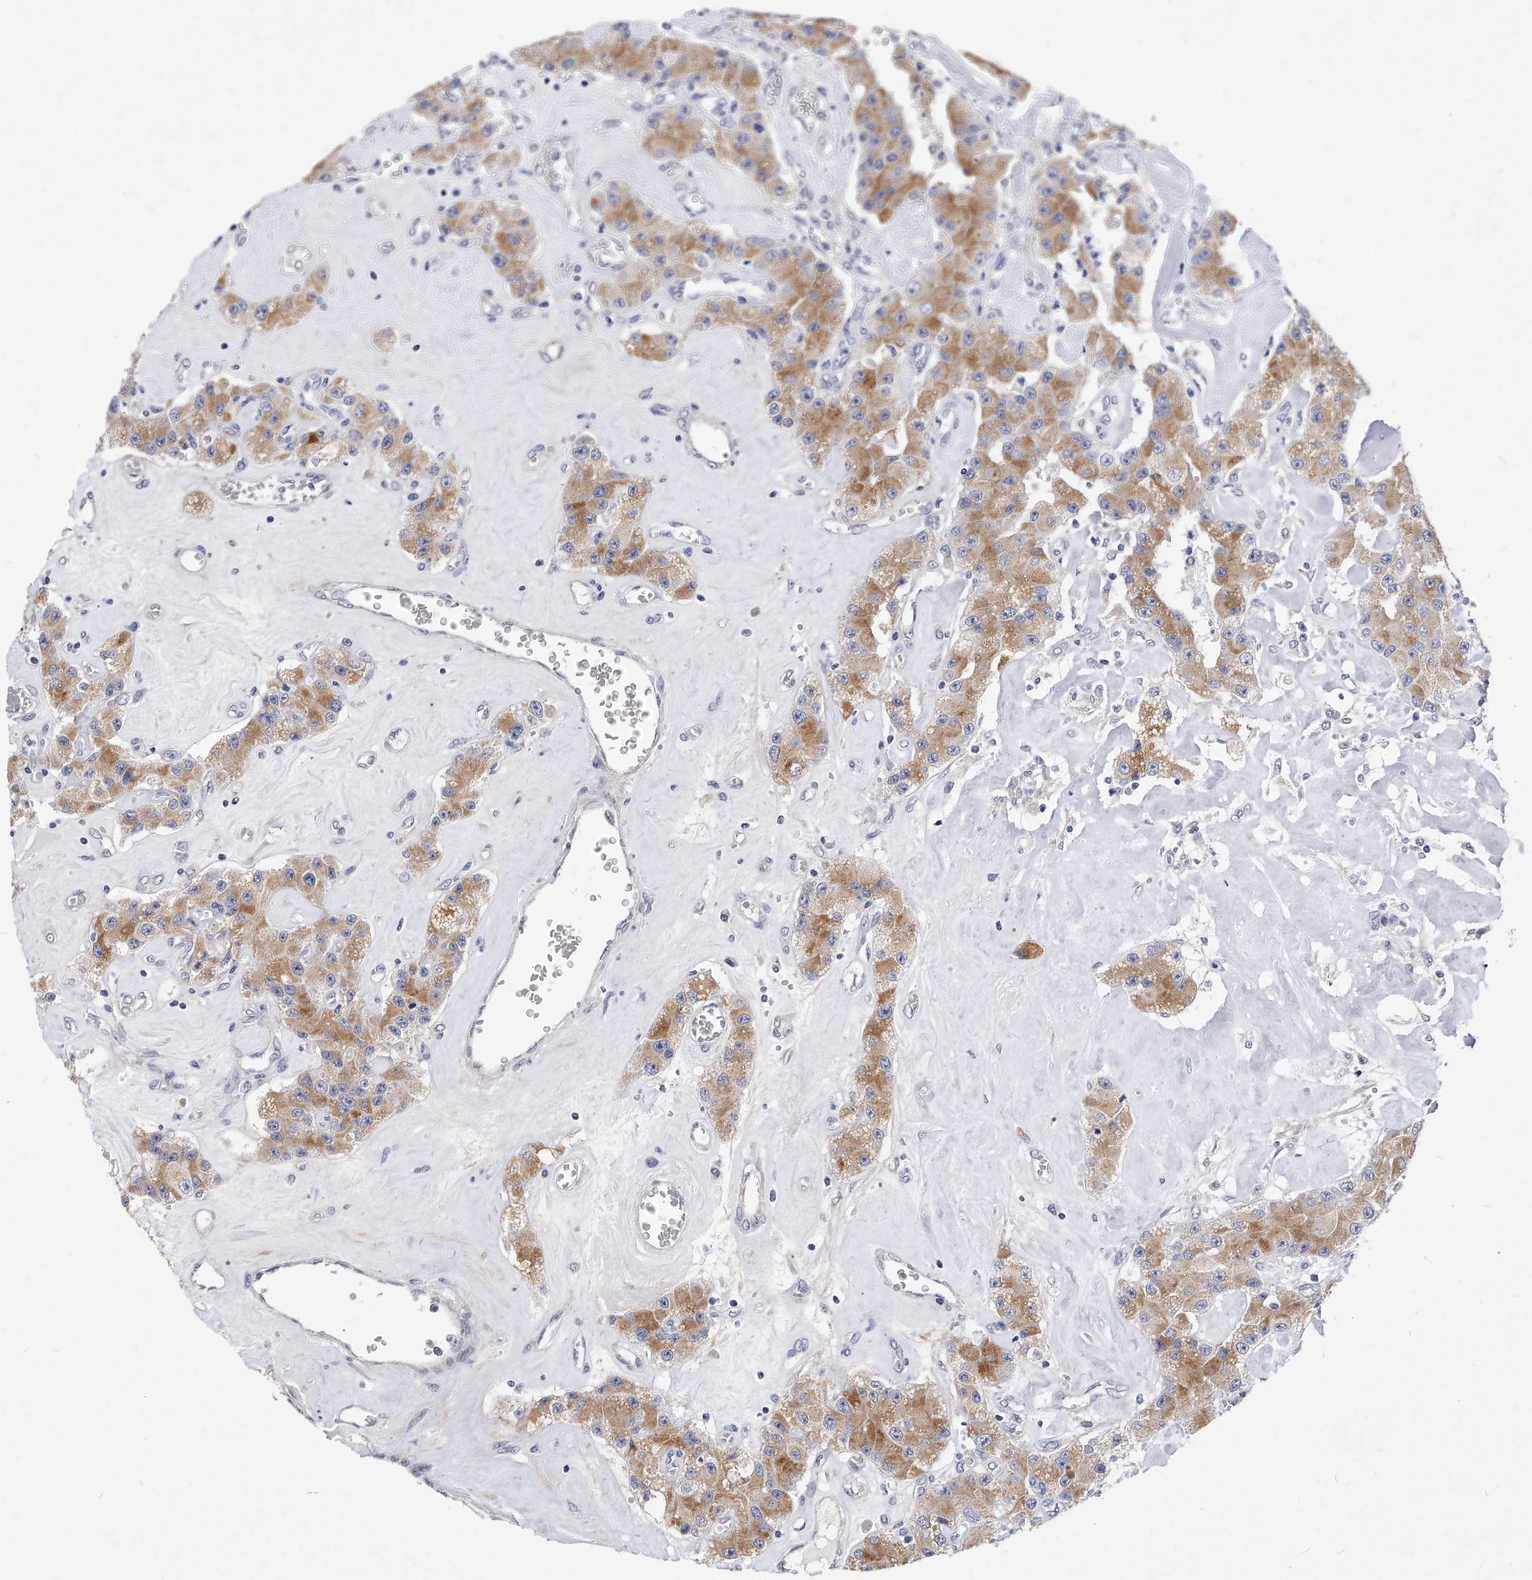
{"staining": {"intensity": "moderate", "quantity": ">75%", "location": "cytoplasmic/membranous"}, "tissue": "carcinoid", "cell_type": "Tumor cells", "image_type": "cancer", "snomed": [{"axis": "morphology", "description": "Carcinoid, malignant, NOS"}, {"axis": "topography", "description": "Pancreas"}], "caption": "Protein expression by immunohistochemistry exhibits moderate cytoplasmic/membranous positivity in about >75% of tumor cells in carcinoid.", "gene": "ZNF529", "patient": {"sex": "male", "age": 41}}